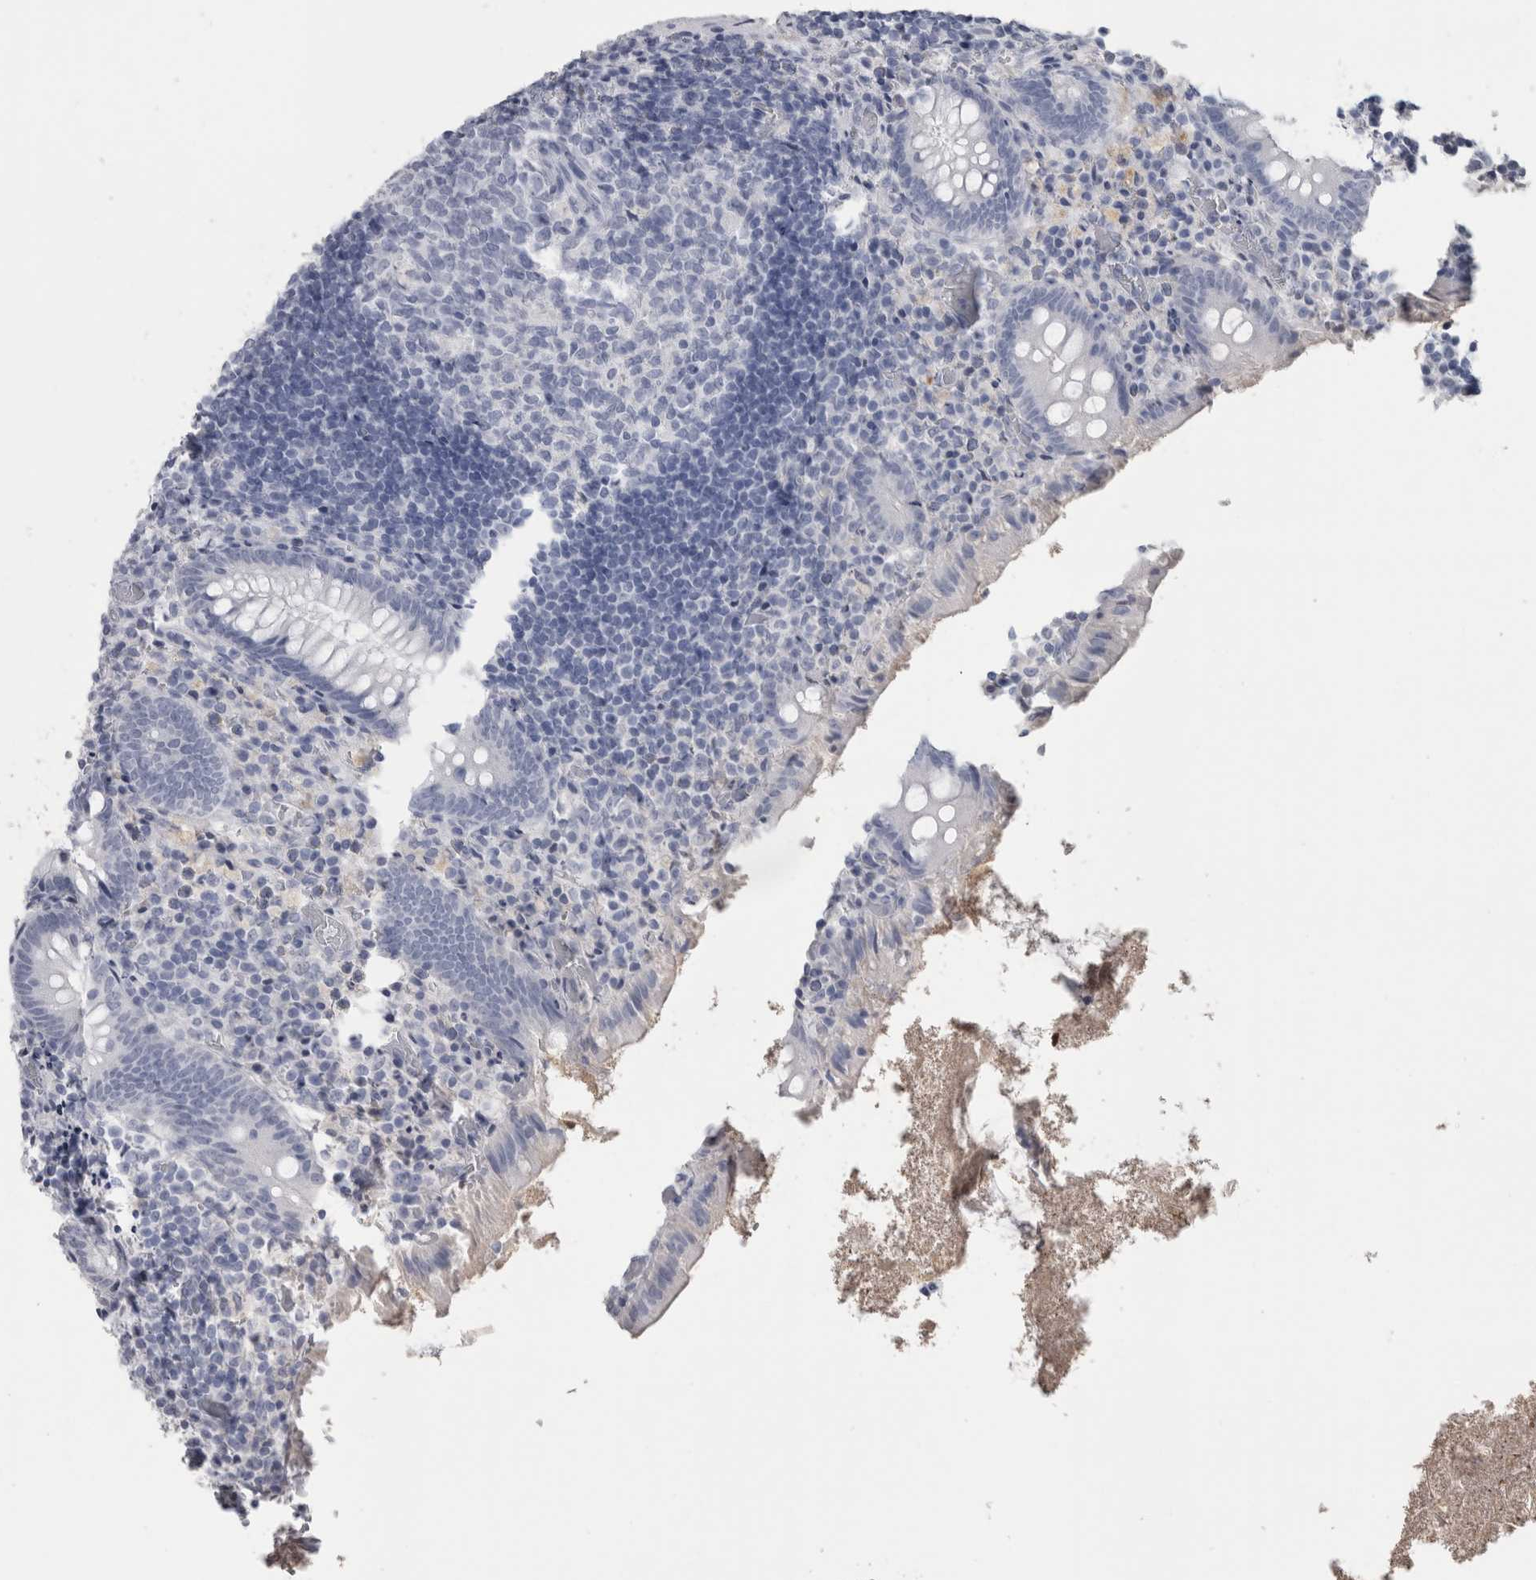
{"staining": {"intensity": "negative", "quantity": "none", "location": "none"}, "tissue": "appendix", "cell_type": "Glandular cells", "image_type": "normal", "snomed": [{"axis": "morphology", "description": "Normal tissue, NOS"}, {"axis": "topography", "description": "Appendix"}], "caption": "Normal appendix was stained to show a protein in brown. There is no significant expression in glandular cells. (DAB (3,3'-diaminobenzidine) immunohistochemistry (IHC) visualized using brightfield microscopy, high magnification).", "gene": "PTH", "patient": {"sex": "female", "age": 17}}